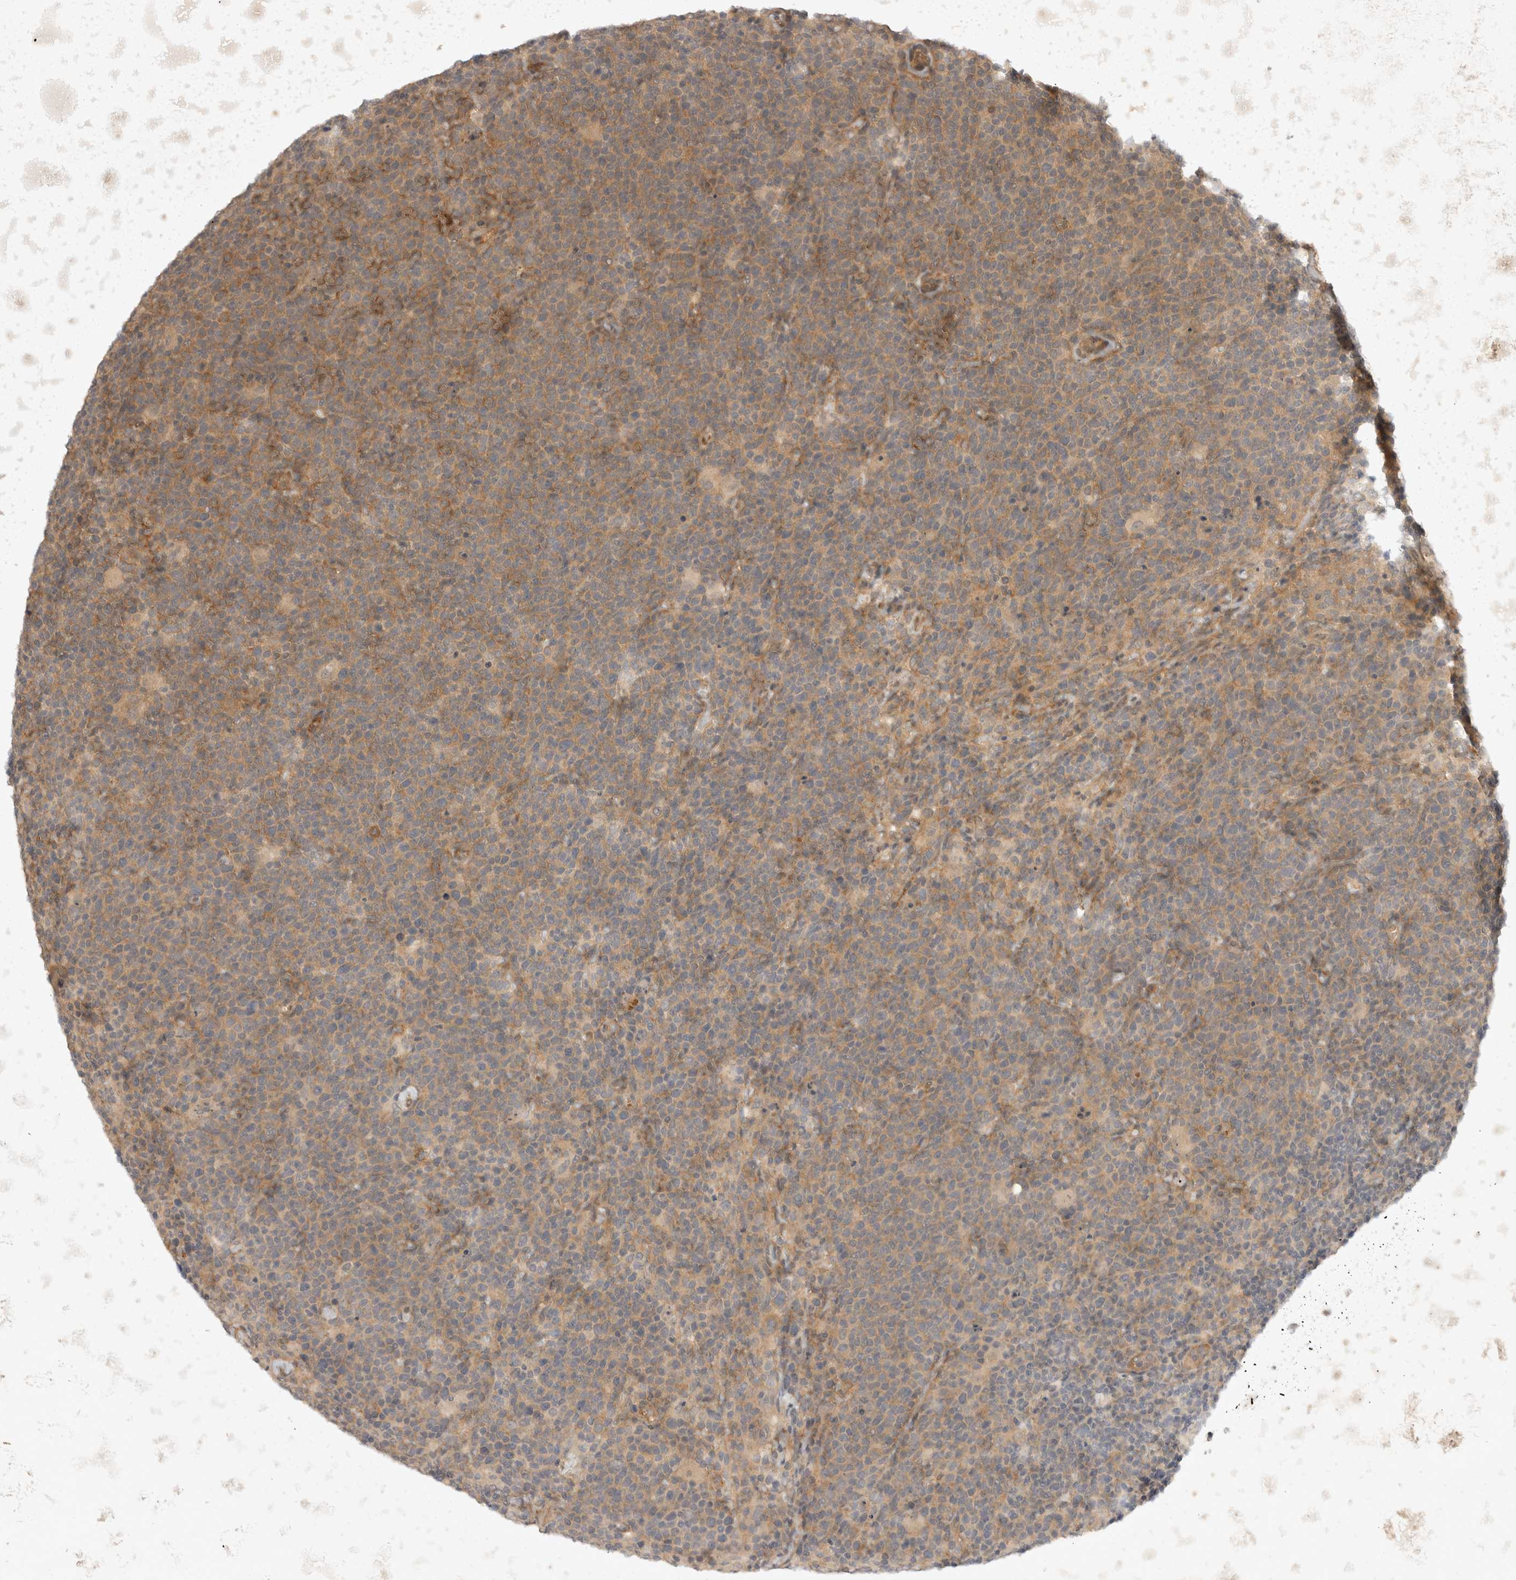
{"staining": {"intensity": "weak", "quantity": ">75%", "location": "cytoplasmic/membranous"}, "tissue": "lymphoma", "cell_type": "Tumor cells", "image_type": "cancer", "snomed": [{"axis": "morphology", "description": "Malignant lymphoma, non-Hodgkin's type, High grade"}, {"axis": "topography", "description": "Lymph node"}], "caption": "Immunohistochemistry (DAB (3,3'-diaminobenzidine)) staining of lymphoma shows weak cytoplasmic/membranous protein expression in about >75% of tumor cells.", "gene": "EIF4G3", "patient": {"sex": "male", "age": 61}}